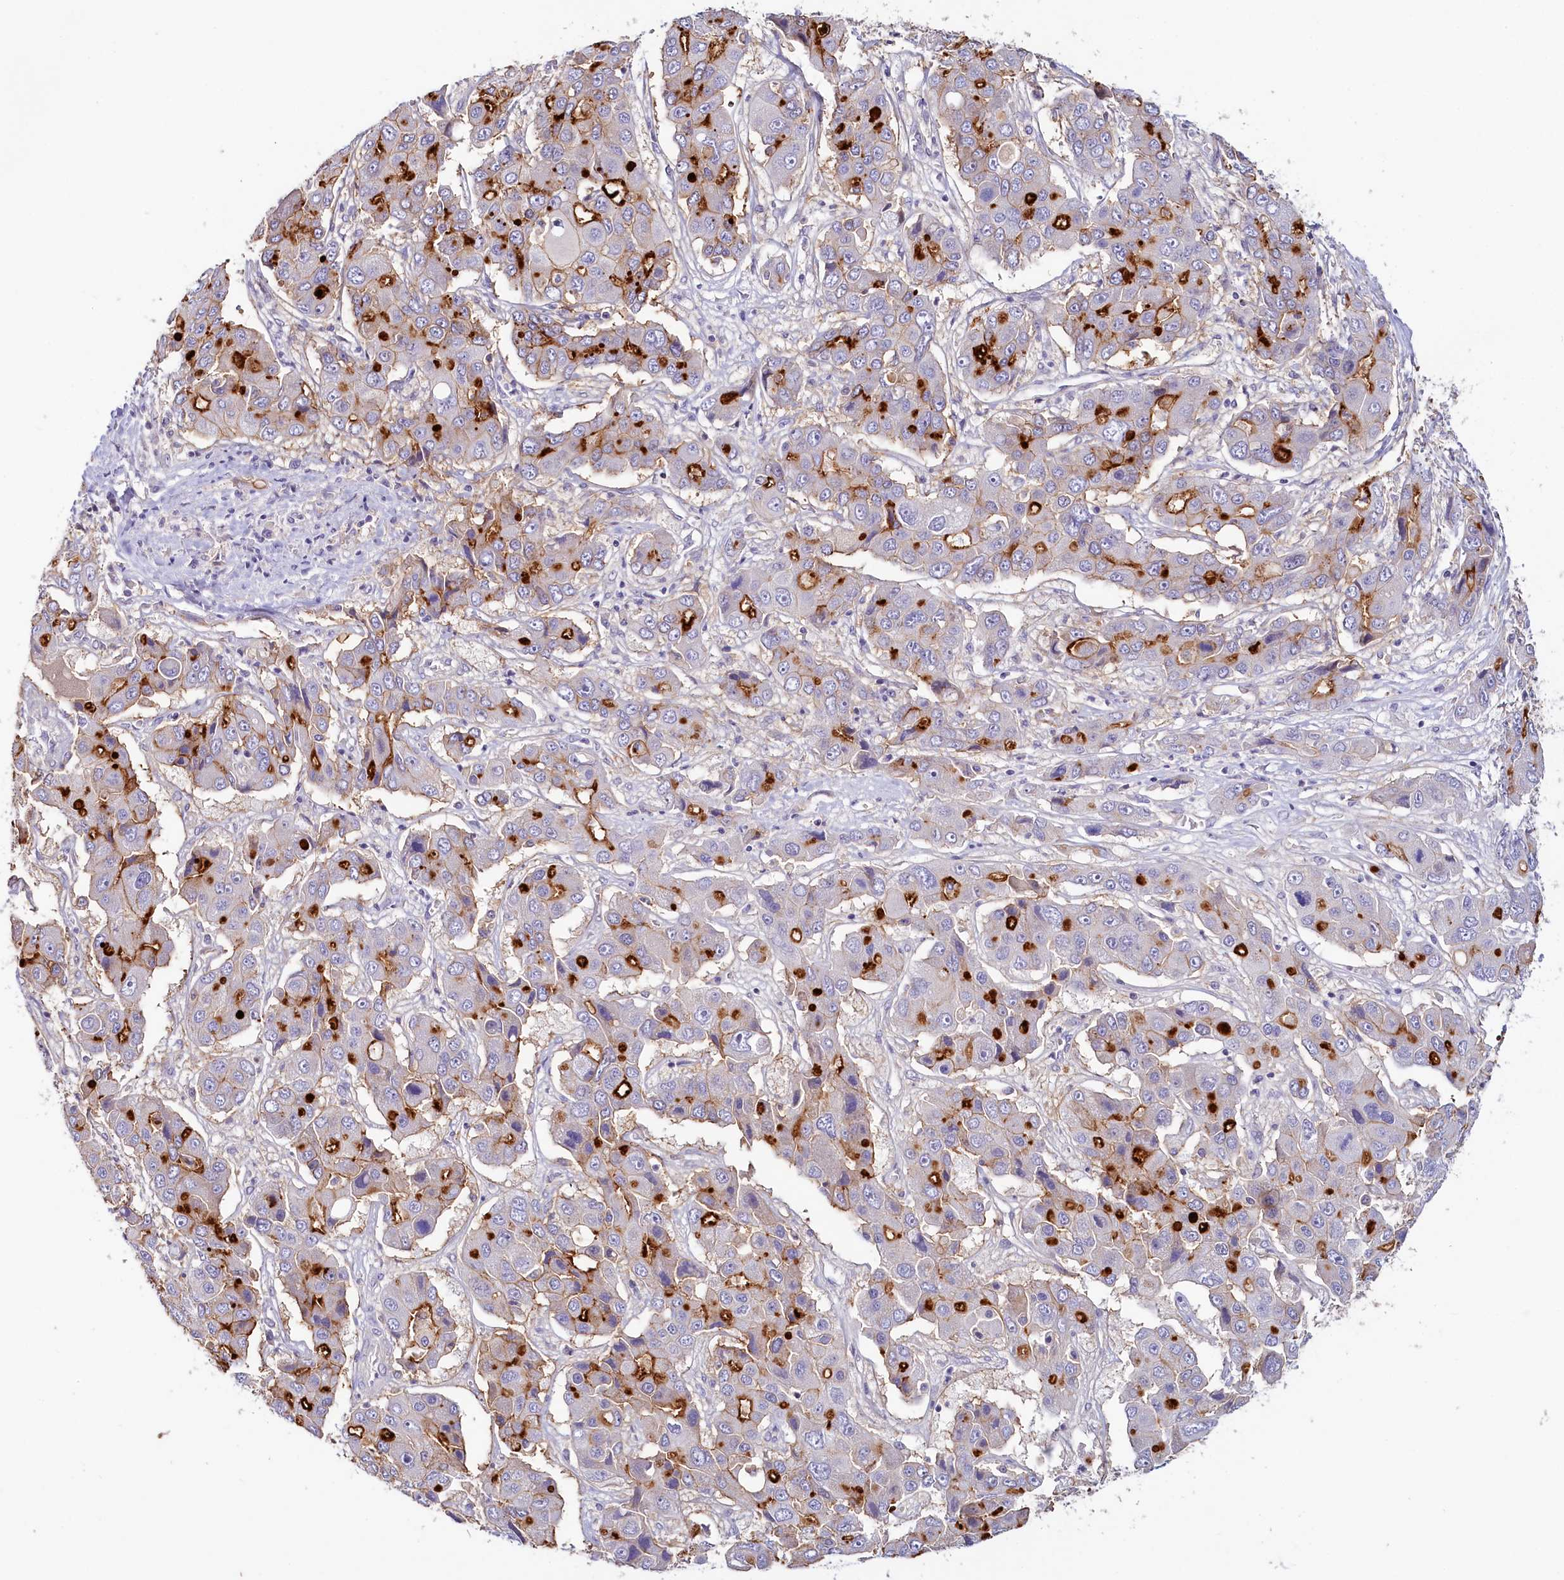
{"staining": {"intensity": "strong", "quantity": "<25%", "location": "cytoplasmic/membranous"}, "tissue": "liver cancer", "cell_type": "Tumor cells", "image_type": "cancer", "snomed": [{"axis": "morphology", "description": "Cholangiocarcinoma"}, {"axis": "topography", "description": "Liver"}], "caption": "Approximately <25% of tumor cells in liver cancer (cholangiocarcinoma) display strong cytoplasmic/membranous protein expression as visualized by brown immunohistochemical staining.", "gene": "PDE6D", "patient": {"sex": "male", "age": 67}}